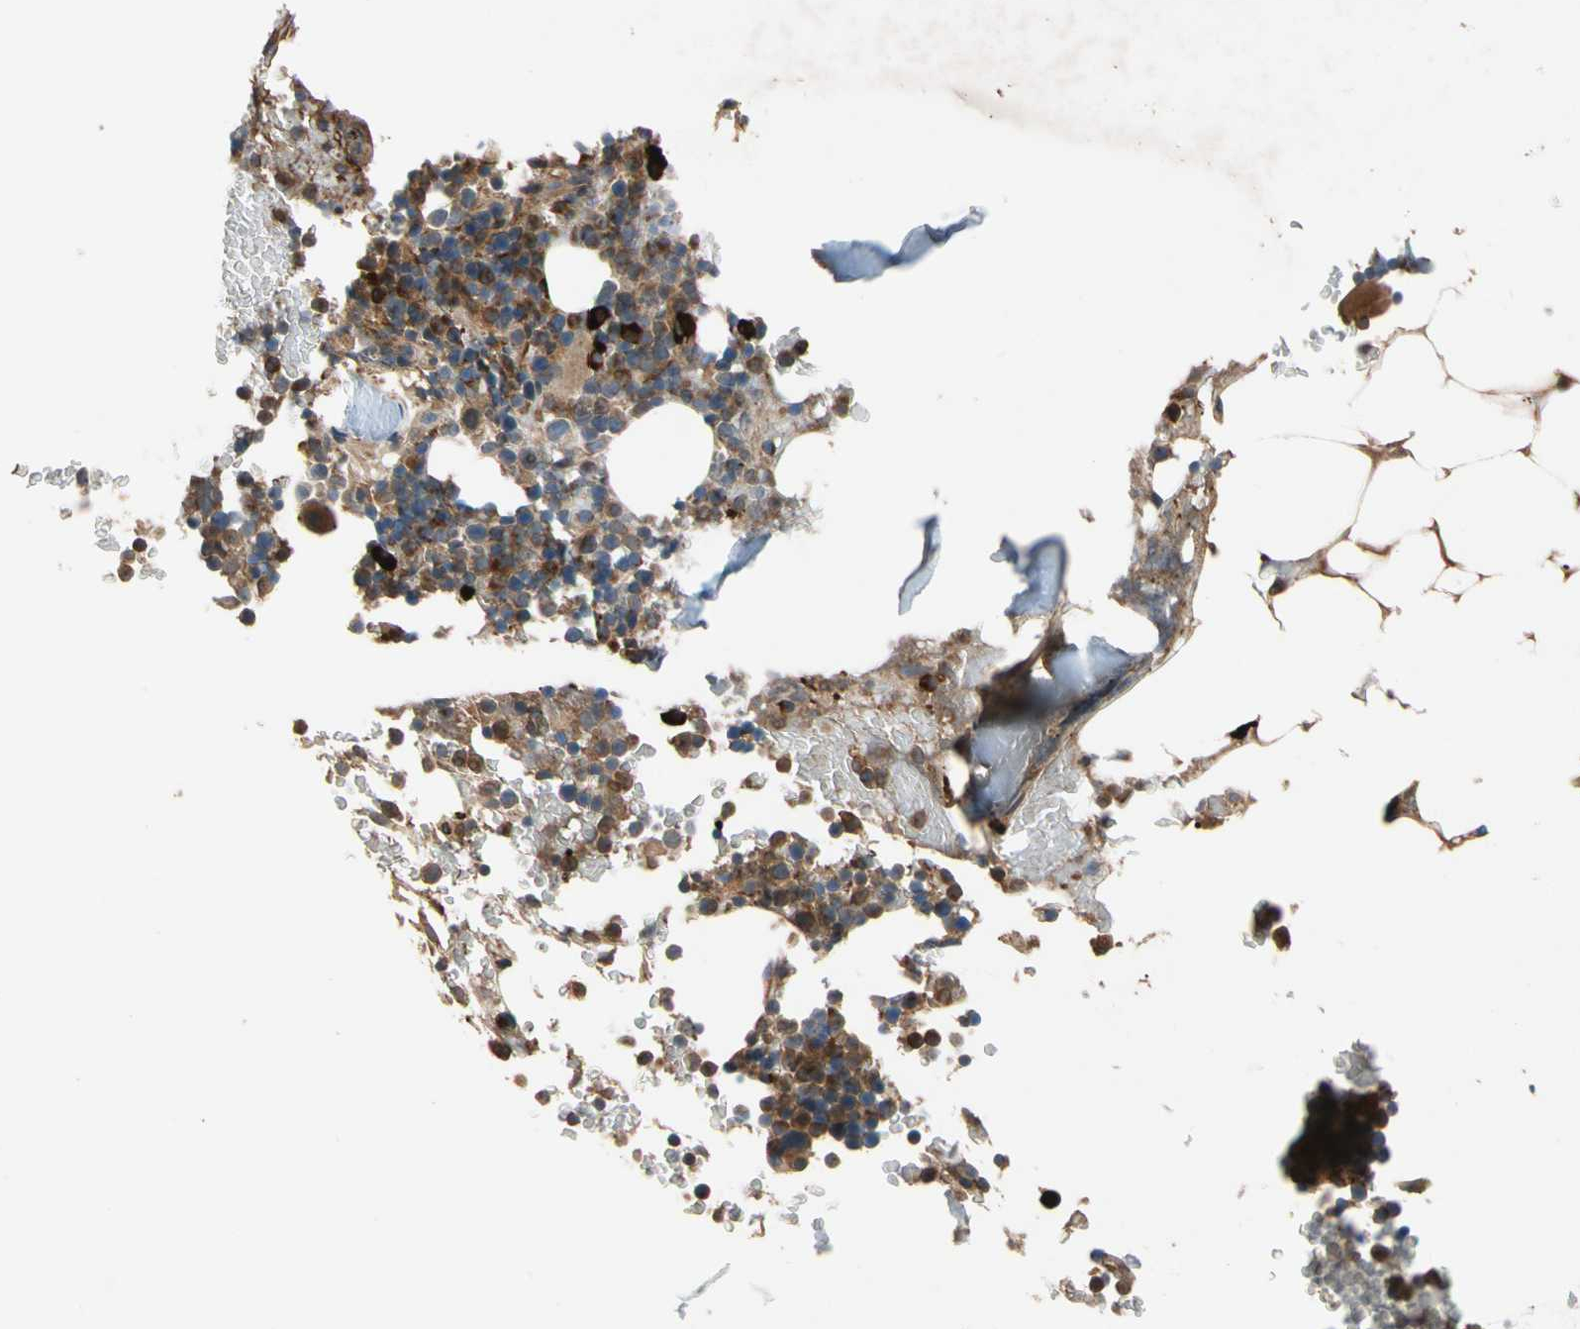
{"staining": {"intensity": "moderate", "quantity": "25%-75%", "location": "cytoplasmic/membranous"}, "tissue": "bone marrow", "cell_type": "Hematopoietic cells", "image_type": "normal", "snomed": [{"axis": "morphology", "description": "Normal tissue, NOS"}, {"axis": "topography", "description": "Bone marrow"}], "caption": "Immunohistochemistry of benign bone marrow exhibits medium levels of moderate cytoplasmic/membranous expression in about 25%-75% of hematopoietic cells.", "gene": "FGD6", "patient": {"sex": "female", "age": 66}}